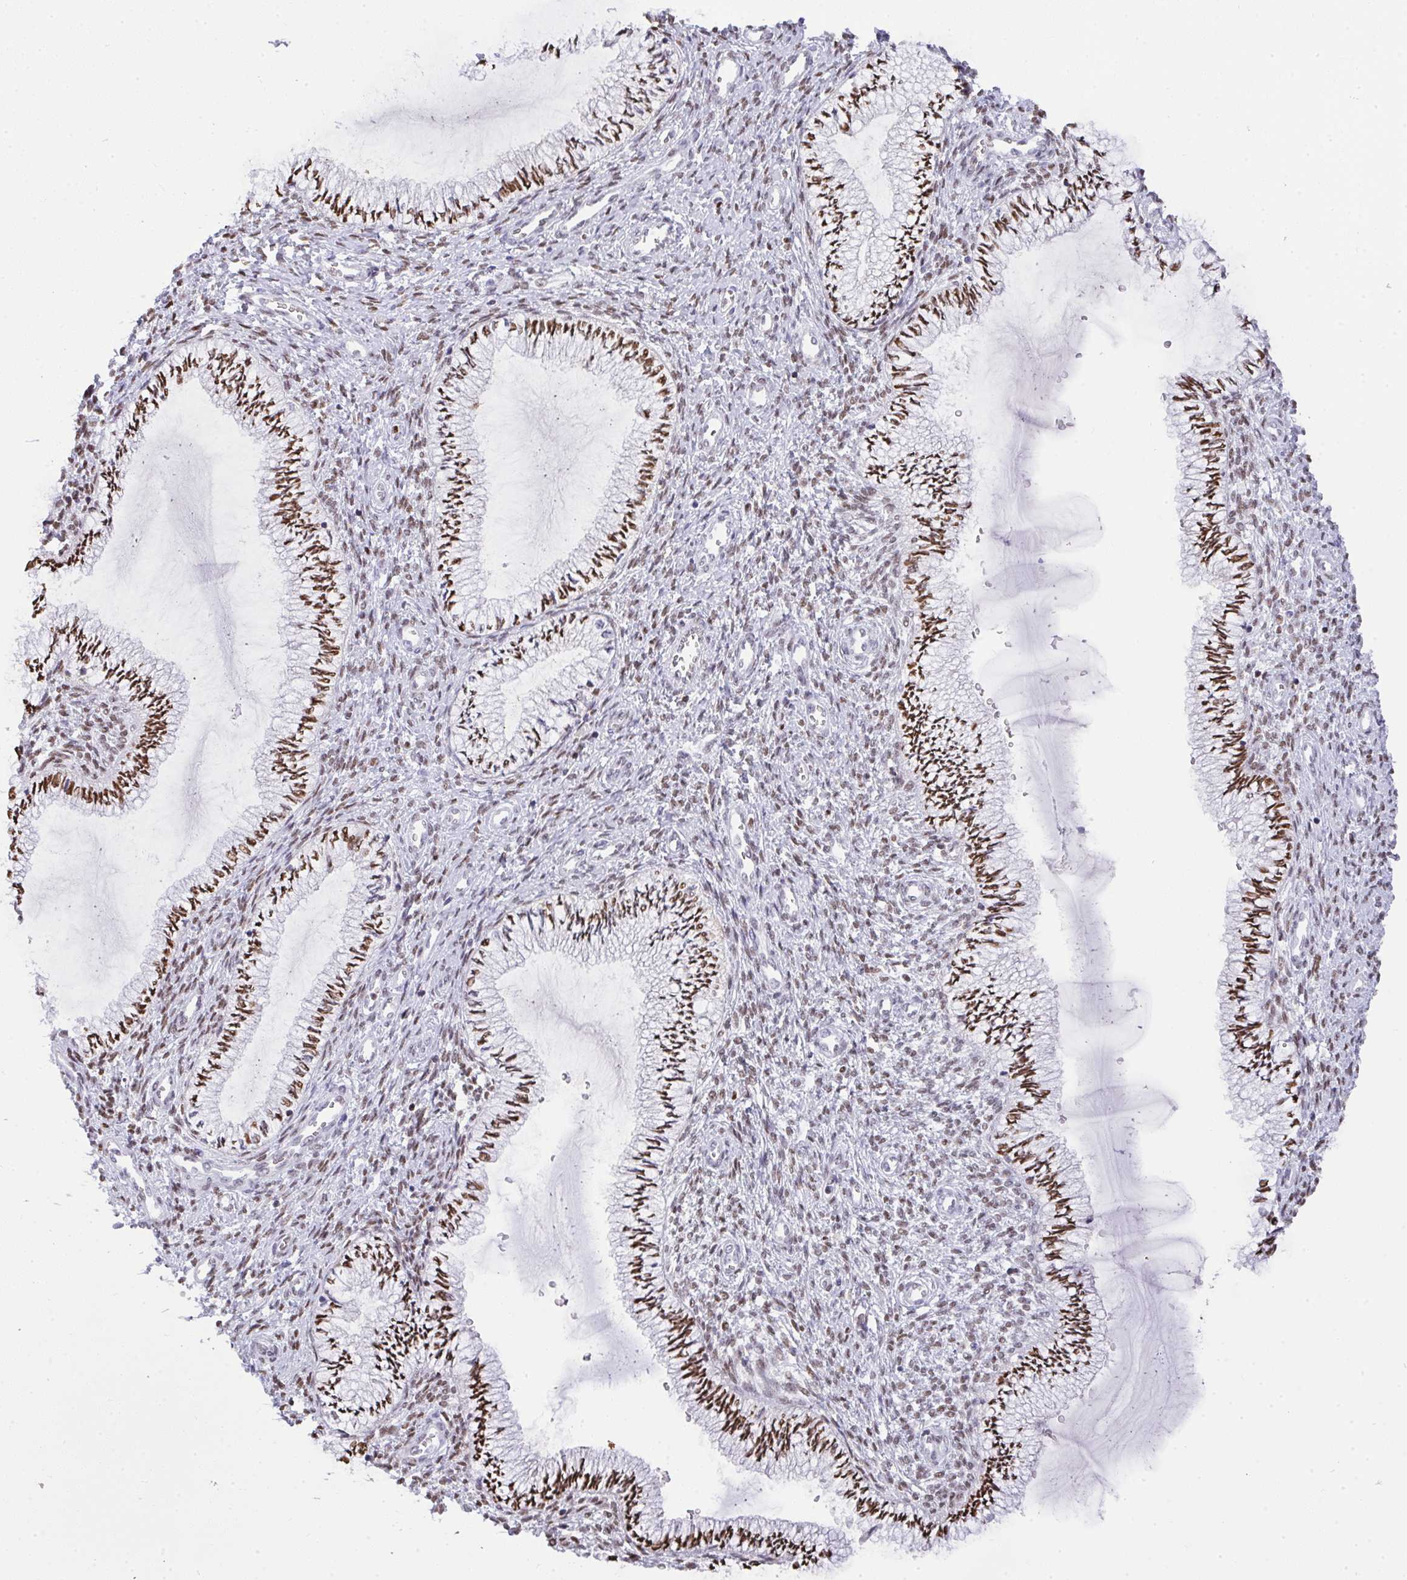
{"staining": {"intensity": "moderate", "quantity": ">75%", "location": "nuclear"}, "tissue": "cervix", "cell_type": "Glandular cells", "image_type": "normal", "snomed": [{"axis": "morphology", "description": "Normal tissue, NOS"}, {"axis": "topography", "description": "Cervix"}], "caption": "Immunohistochemistry (IHC) (DAB) staining of benign human cervix demonstrates moderate nuclear protein positivity in approximately >75% of glandular cells.", "gene": "BBX", "patient": {"sex": "female", "age": 24}}